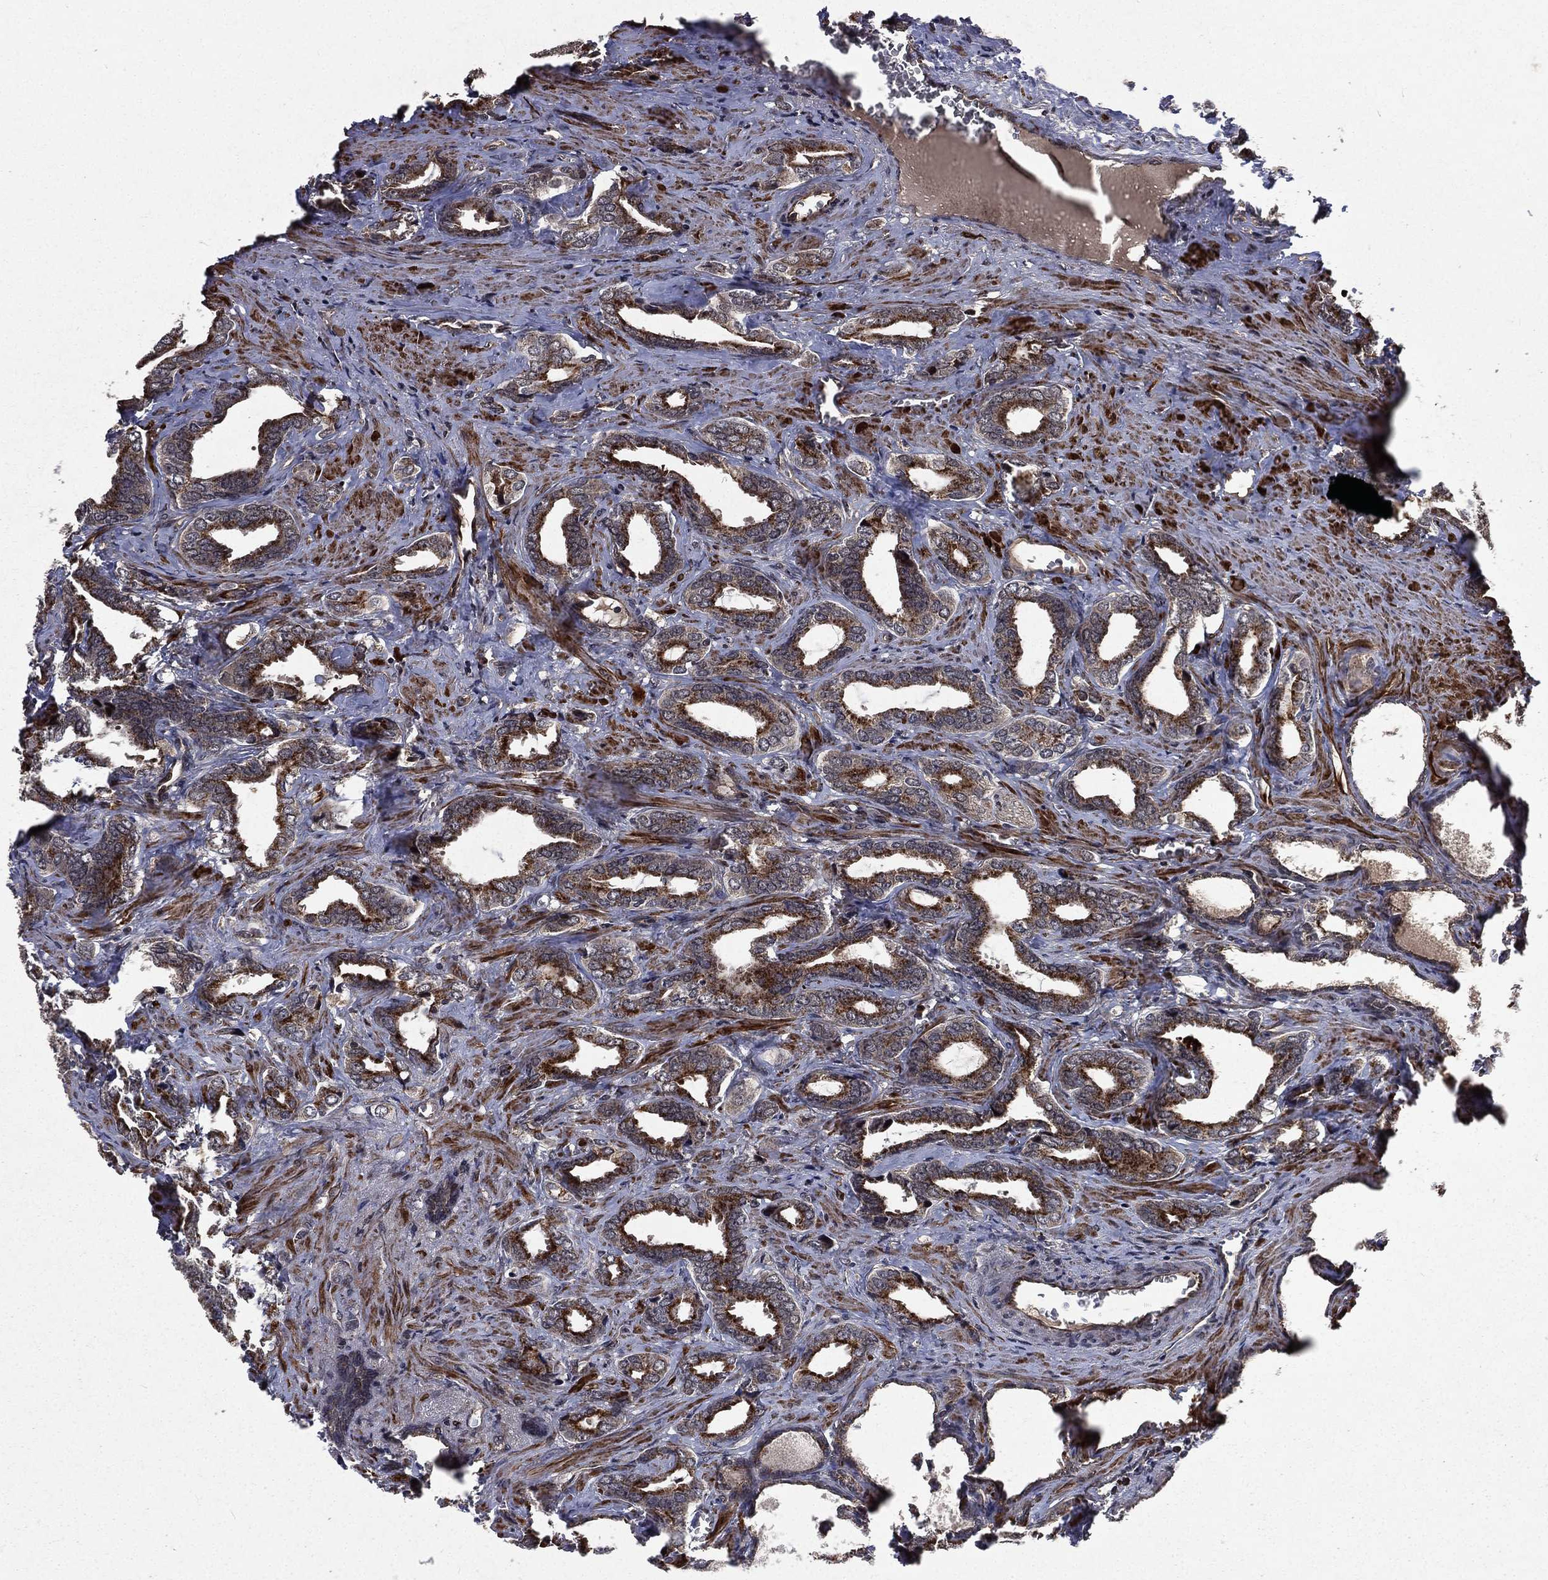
{"staining": {"intensity": "moderate", "quantity": ">75%", "location": "cytoplasmic/membranous"}, "tissue": "prostate cancer", "cell_type": "Tumor cells", "image_type": "cancer", "snomed": [{"axis": "morphology", "description": "Adenocarcinoma, NOS"}, {"axis": "topography", "description": "Prostate"}], "caption": "Protein staining displays moderate cytoplasmic/membranous expression in about >75% of tumor cells in prostate cancer (adenocarcinoma). (DAB (3,3'-diaminobenzidine) = brown stain, brightfield microscopy at high magnification).", "gene": "LENG8", "patient": {"sex": "male", "age": 66}}